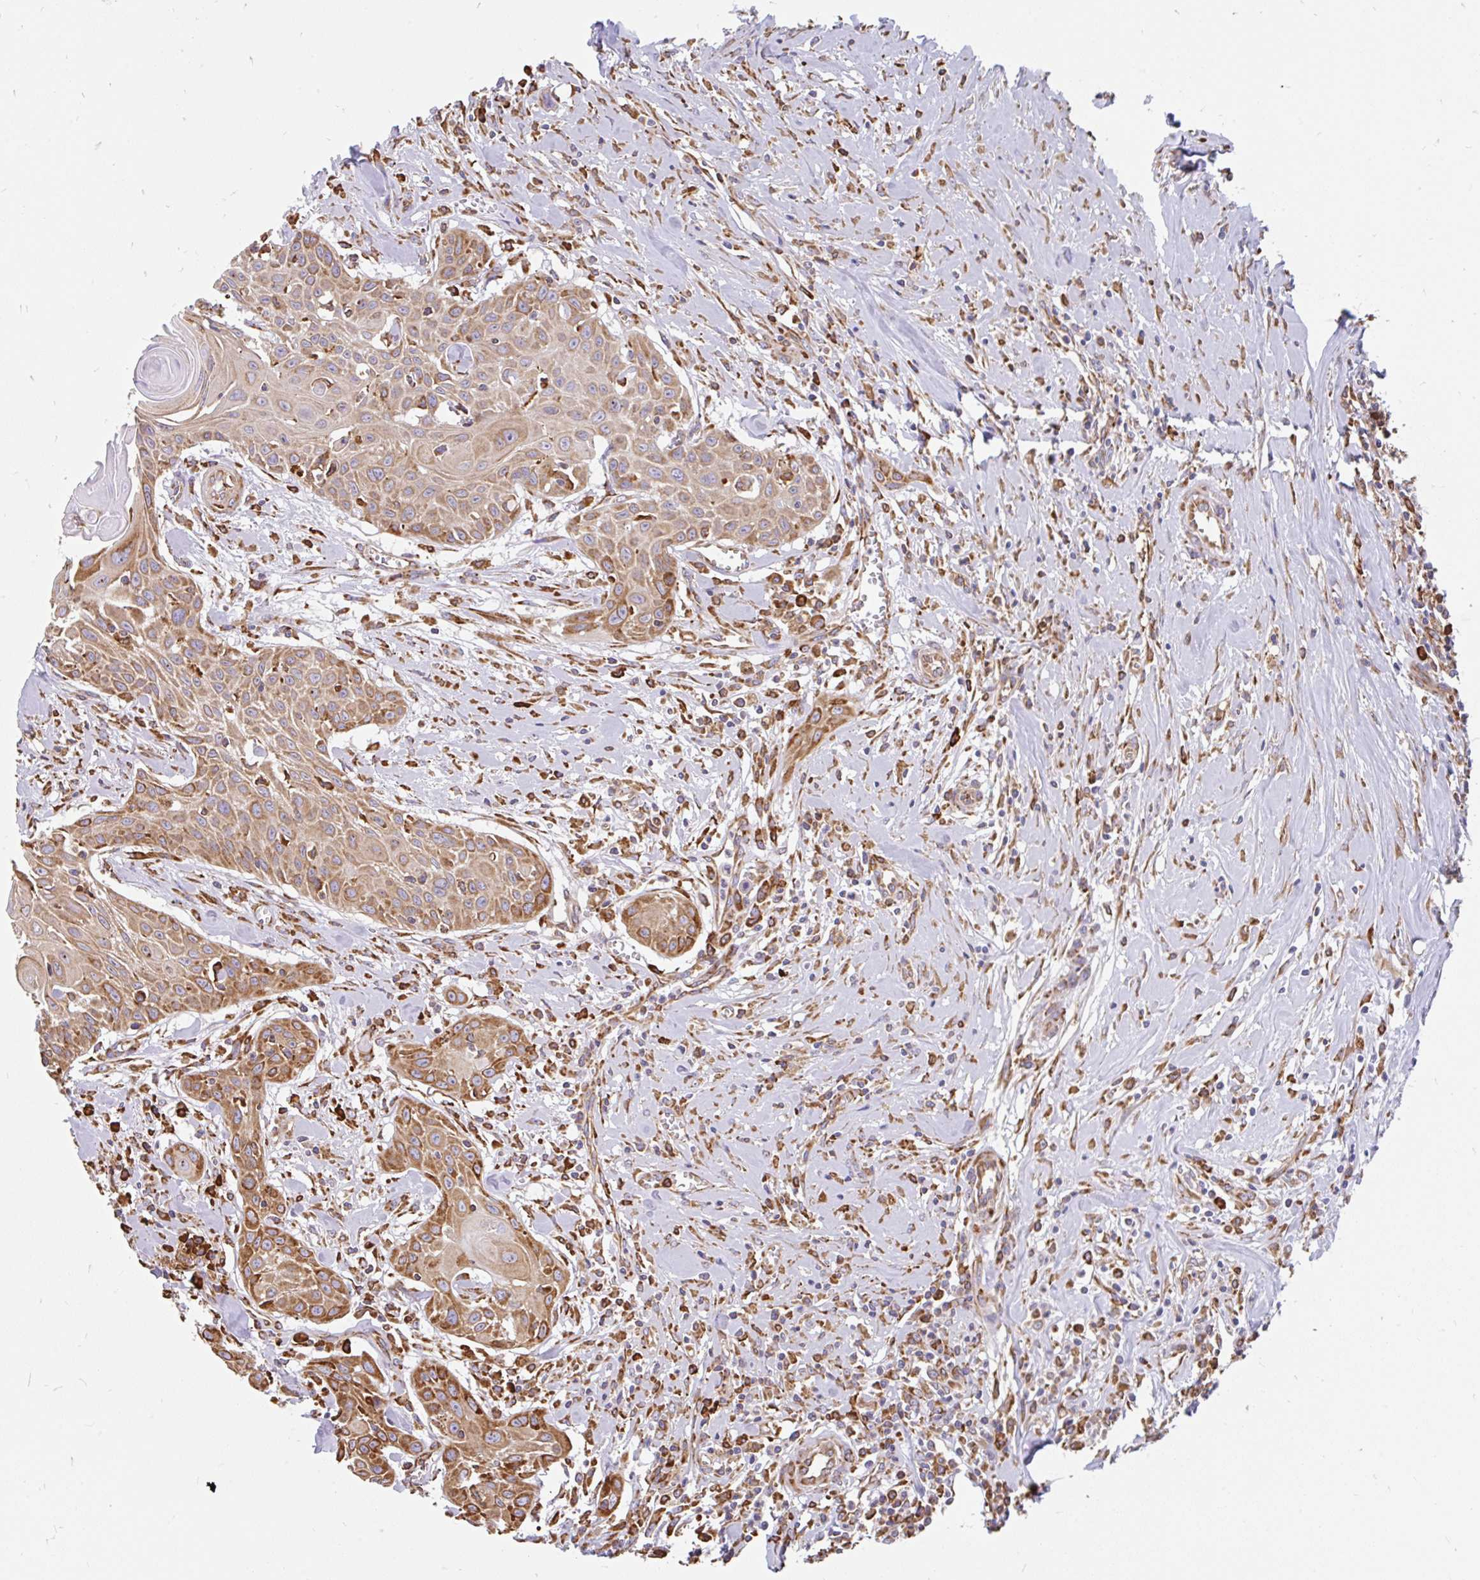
{"staining": {"intensity": "moderate", "quantity": ">75%", "location": "cytoplasmic/membranous"}, "tissue": "head and neck cancer", "cell_type": "Tumor cells", "image_type": "cancer", "snomed": [{"axis": "morphology", "description": "Squamous cell carcinoma, NOS"}, {"axis": "topography", "description": "Lymph node"}, {"axis": "topography", "description": "Salivary gland"}, {"axis": "topography", "description": "Head-Neck"}], "caption": "Moderate cytoplasmic/membranous positivity is seen in about >75% of tumor cells in head and neck squamous cell carcinoma.", "gene": "EML5", "patient": {"sex": "female", "age": 74}}